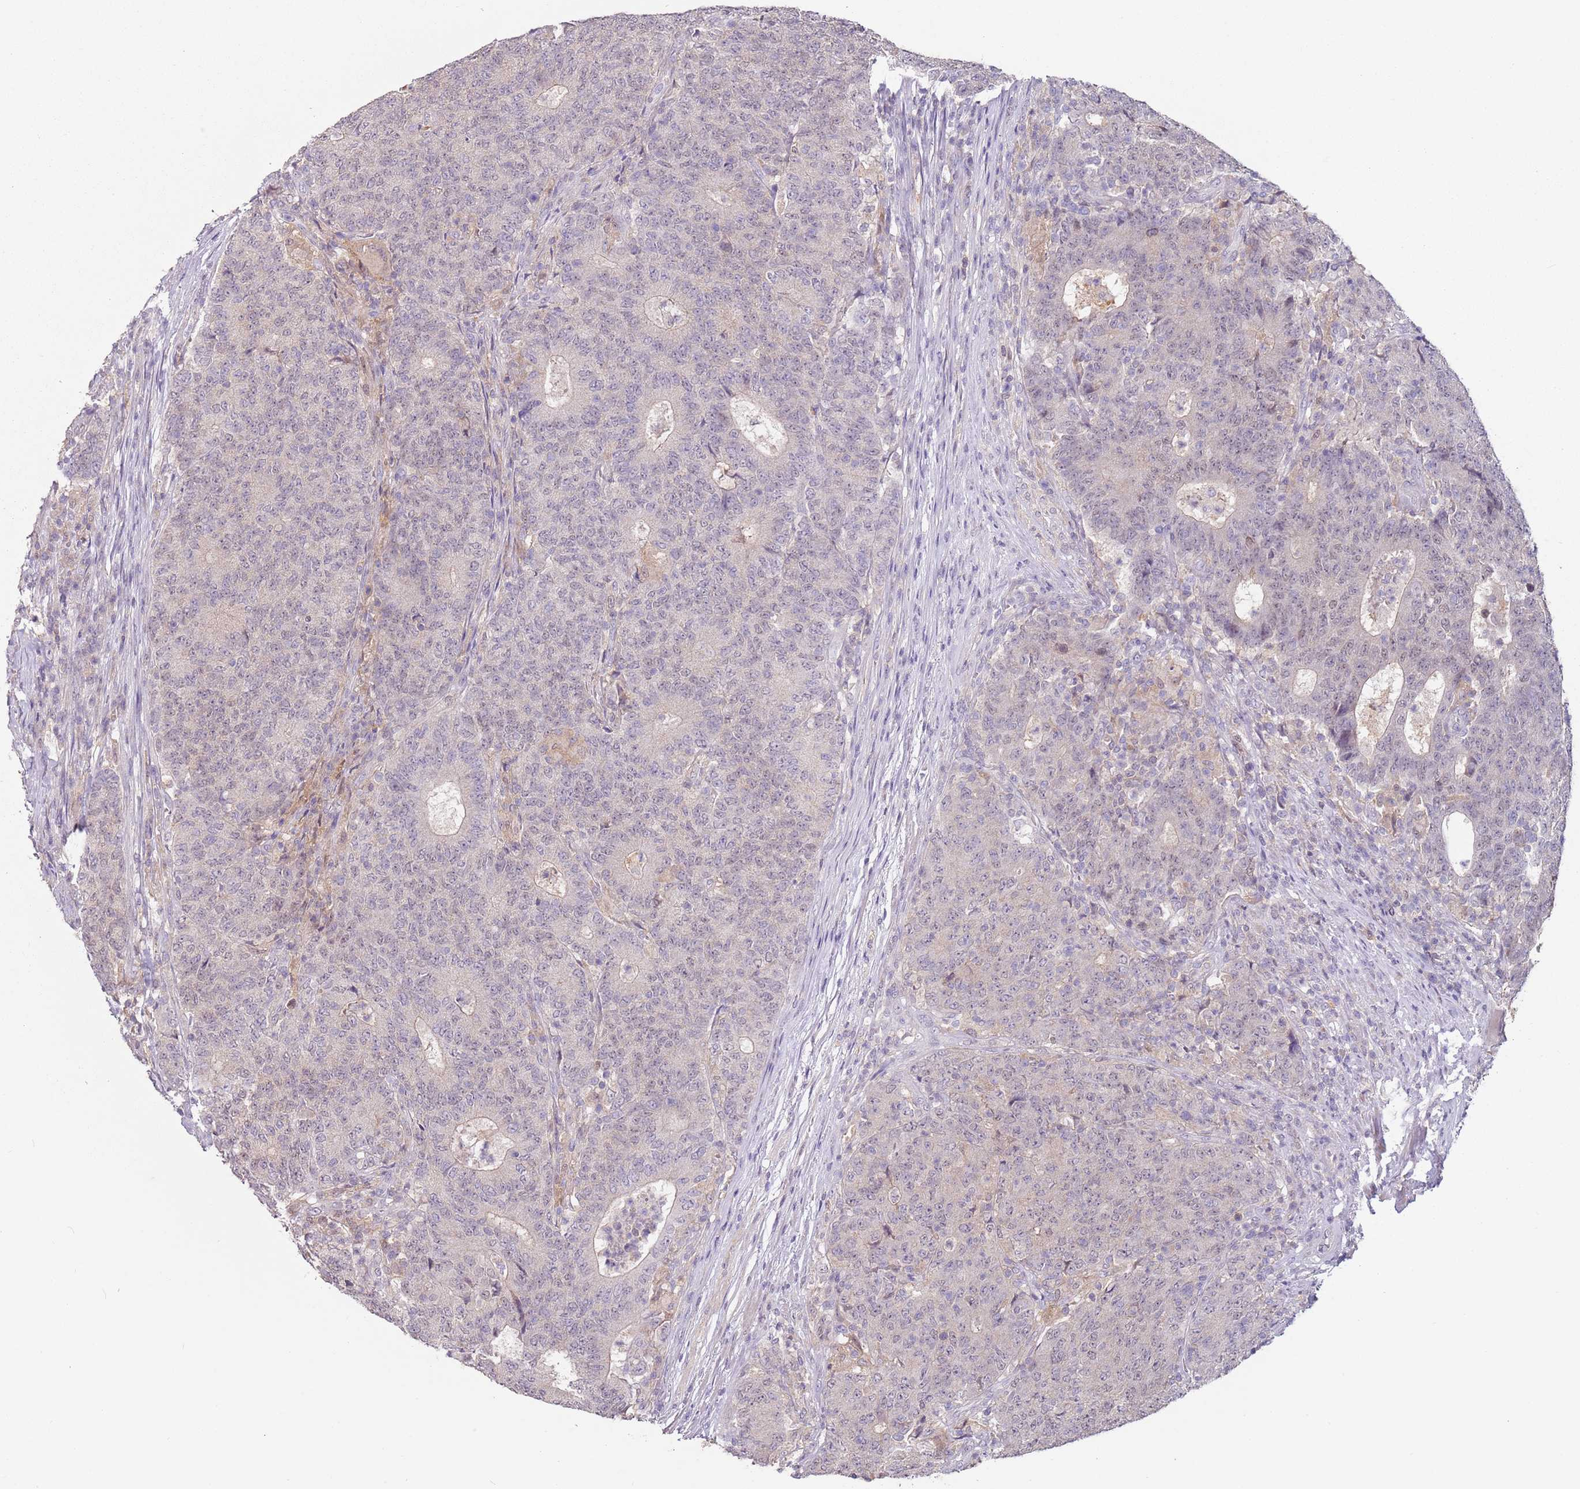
{"staining": {"intensity": "negative", "quantity": "none", "location": "none"}, "tissue": "colorectal cancer", "cell_type": "Tumor cells", "image_type": "cancer", "snomed": [{"axis": "morphology", "description": "Adenocarcinoma, NOS"}, {"axis": "topography", "description": "Colon"}], "caption": "This is a image of immunohistochemistry staining of colorectal cancer, which shows no positivity in tumor cells. (Brightfield microscopy of DAB immunohistochemistry at high magnification).", "gene": "MDH1", "patient": {"sex": "female", "age": 75}}